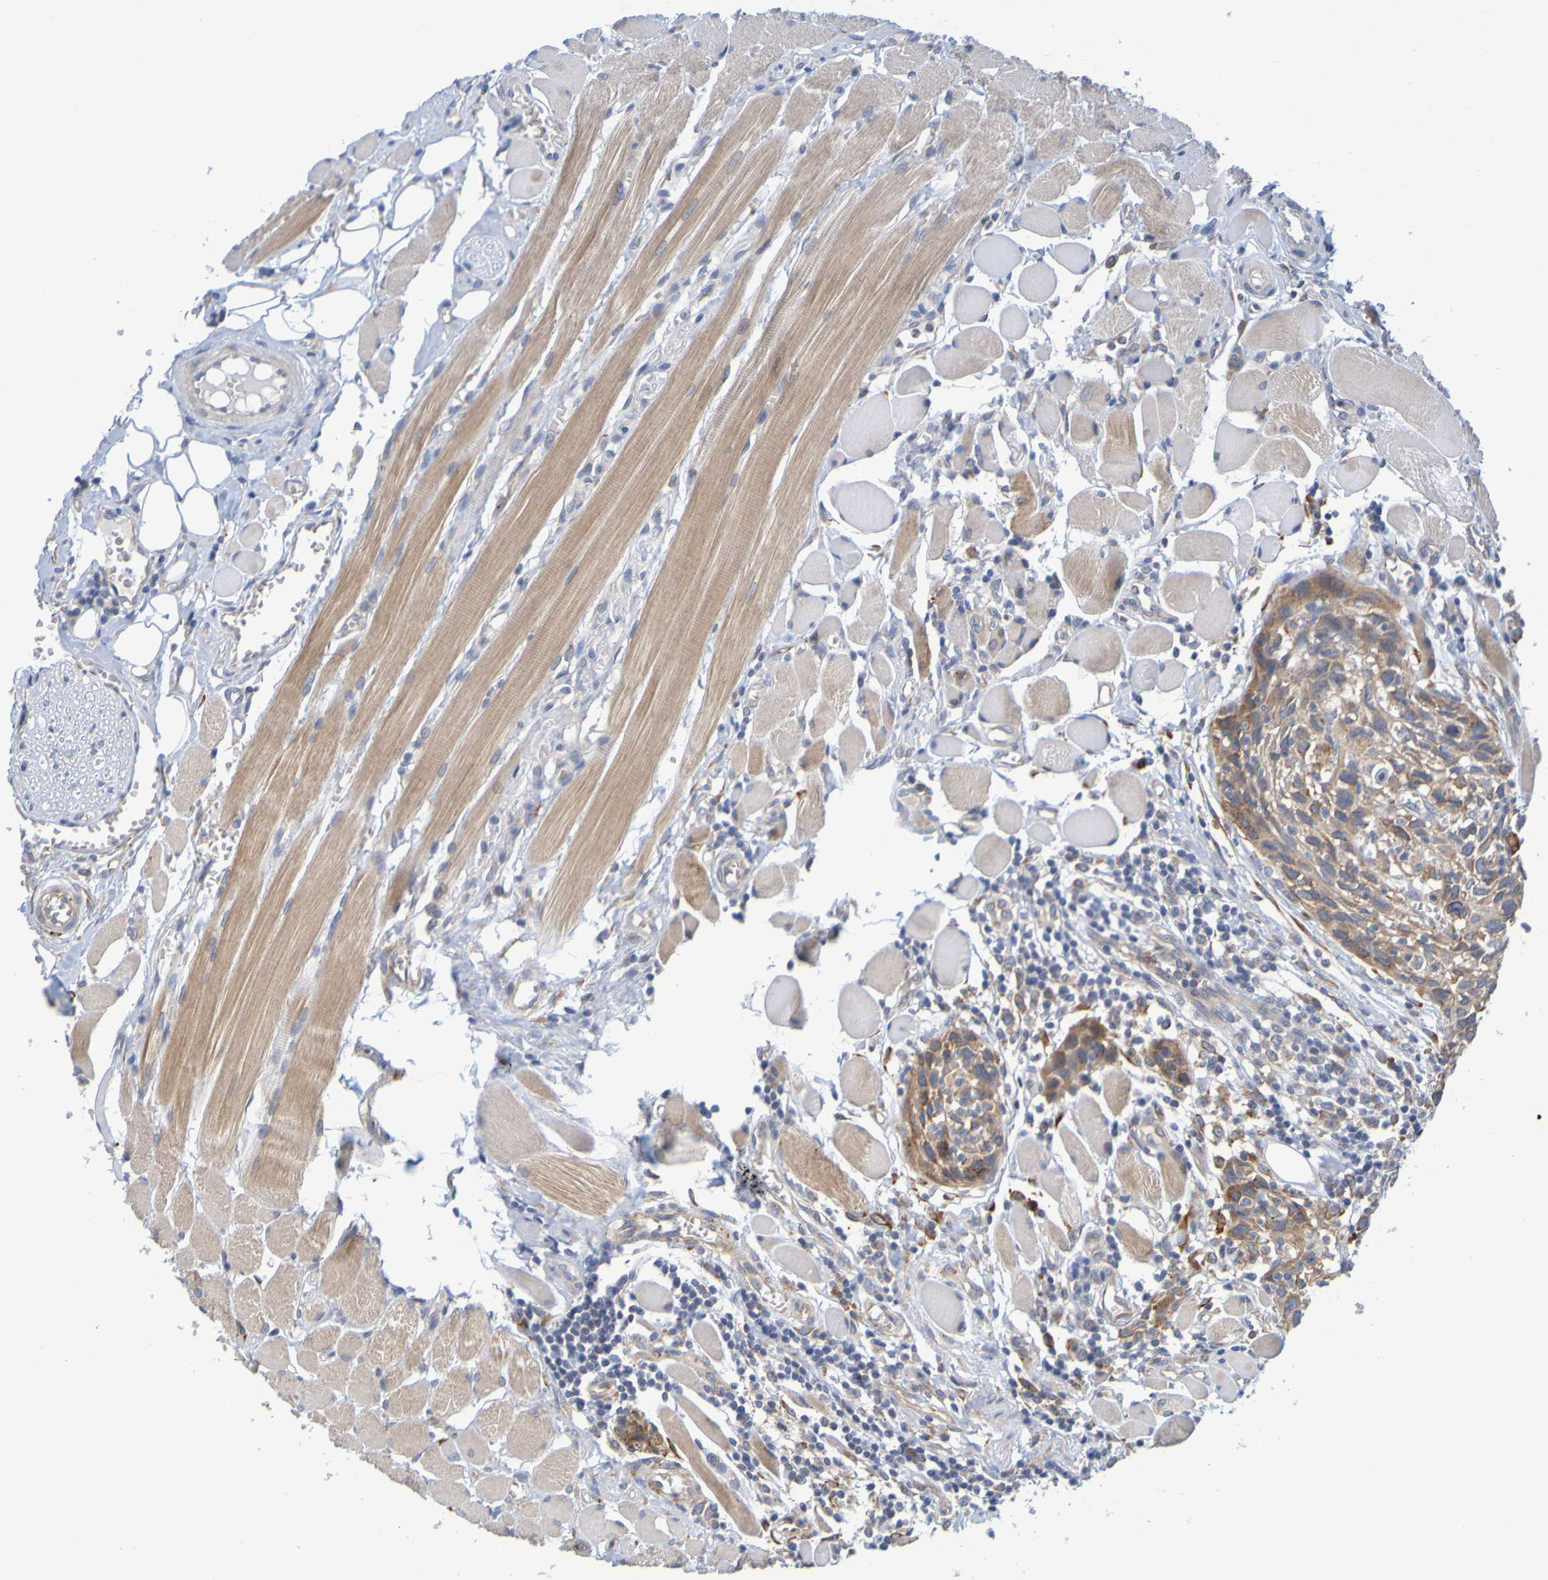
{"staining": {"intensity": "moderate", "quantity": ">75%", "location": "cytoplasmic/membranous"}, "tissue": "head and neck cancer", "cell_type": "Tumor cells", "image_type": "cancer", "snomed": [{"axis": "morphology", "description": "Squamous cell carcinoma, NOS"}, {"axis": "topography", "description": "Oral tissue"}, {"axis": "topography", "description": "Head-Neck"}], "caption": "This is a photomicrograph of immunohistochemistry (IHC) staining of squamous cell carcinoma (head and neck), which shows moderate staining in the cytoplasmic/membranous of tumor cells.", "gene": "SIL1", "patient": {"sex": "female", "age": 50}}